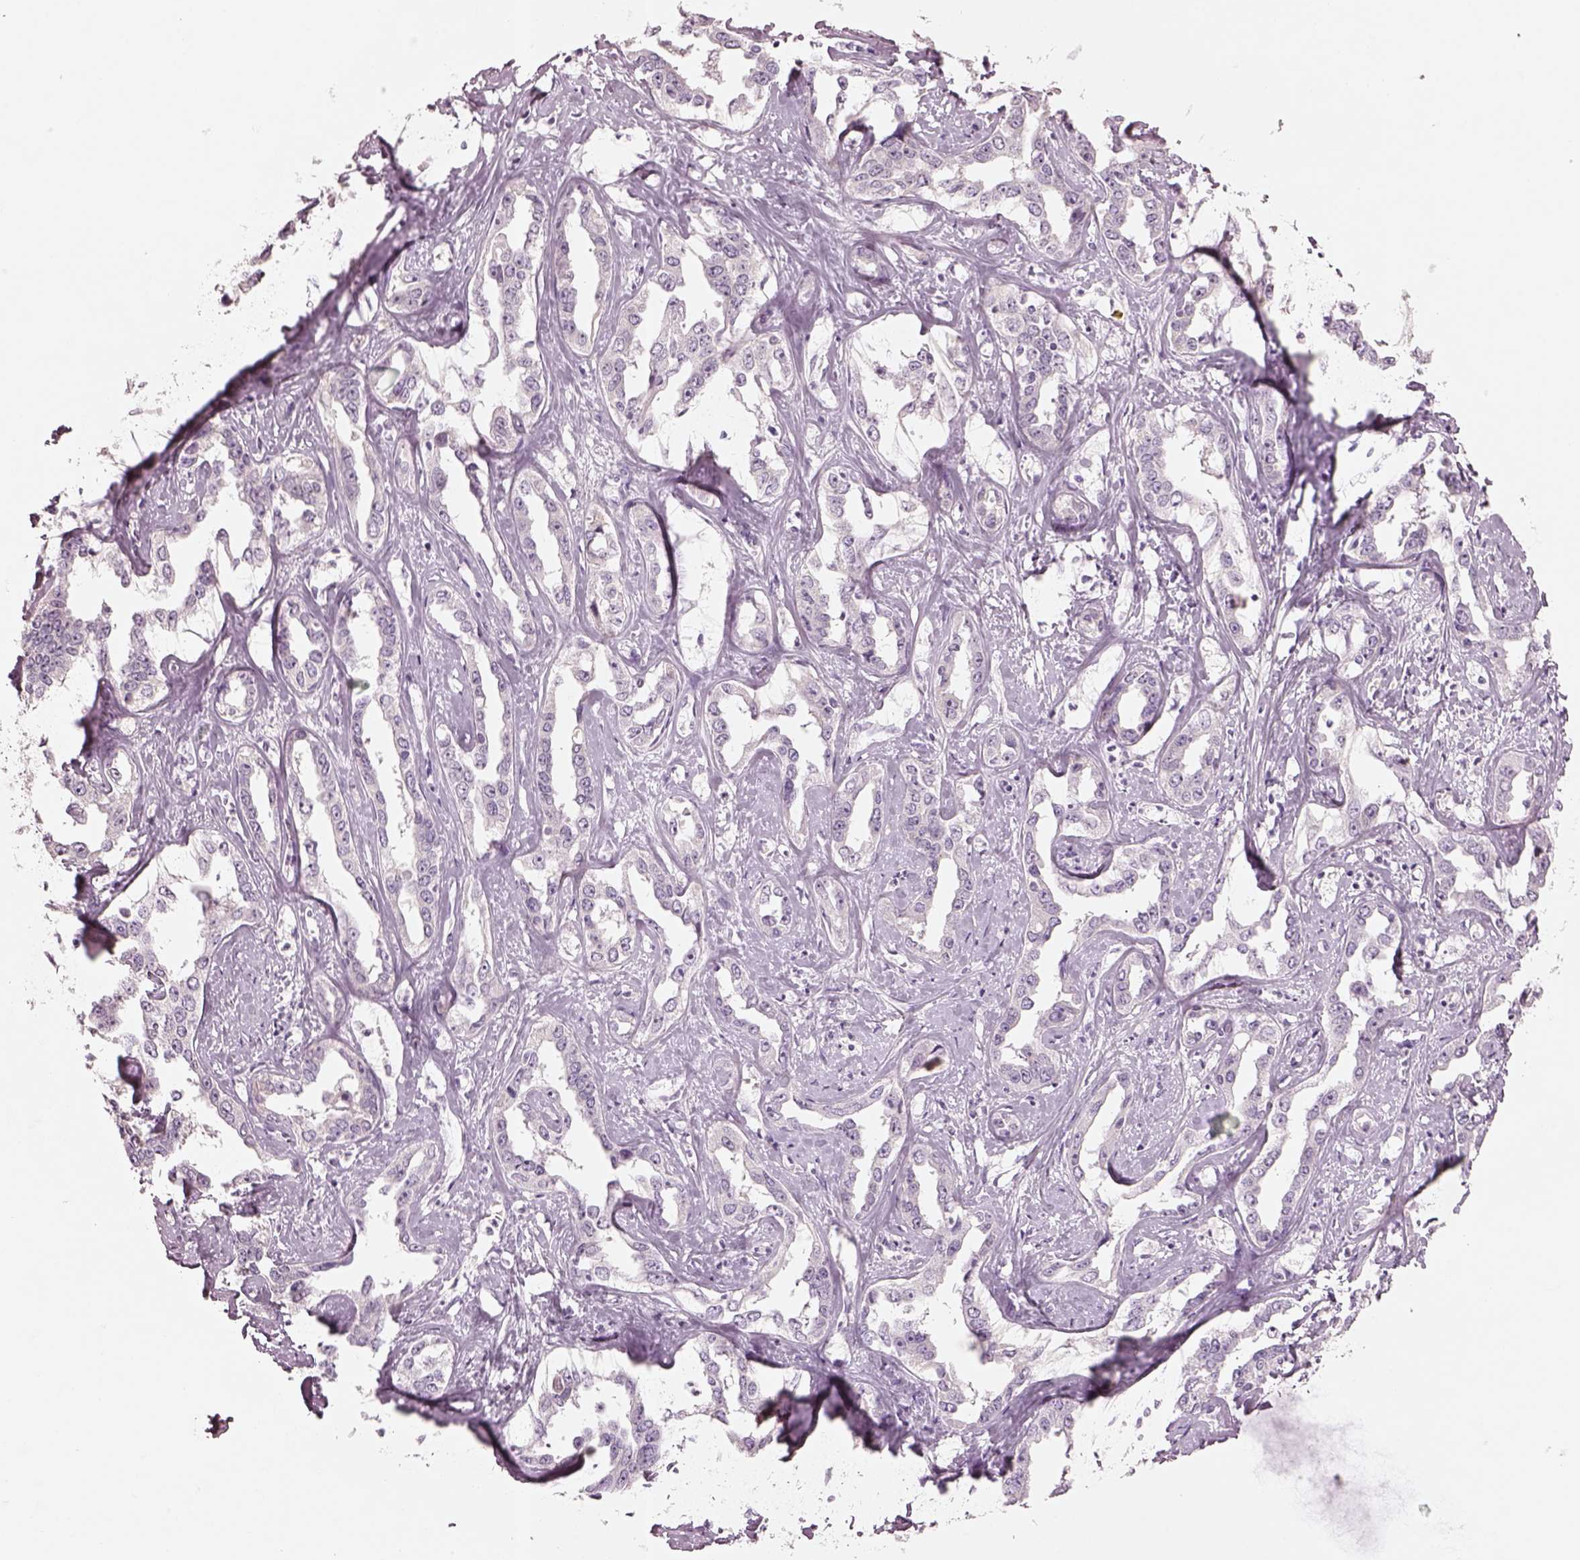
{"staining": {"intensity": "negative", "quantity": "none", "location": "none"}, "tissue": "liver cancer", "cell_type": "Tumor cells", "image_type": "cancer", "snomed": [{"axis": "morphology", "description": "Cholangiocarcinoma"}, {"axis": "topography", "description": "Liver"}], "caption": "The histopathology image demonstrates no significant expression in tumor cells of liver cancer.", "gene": "SPATA6L", "patient": {"sex": "male", "age": 59}}